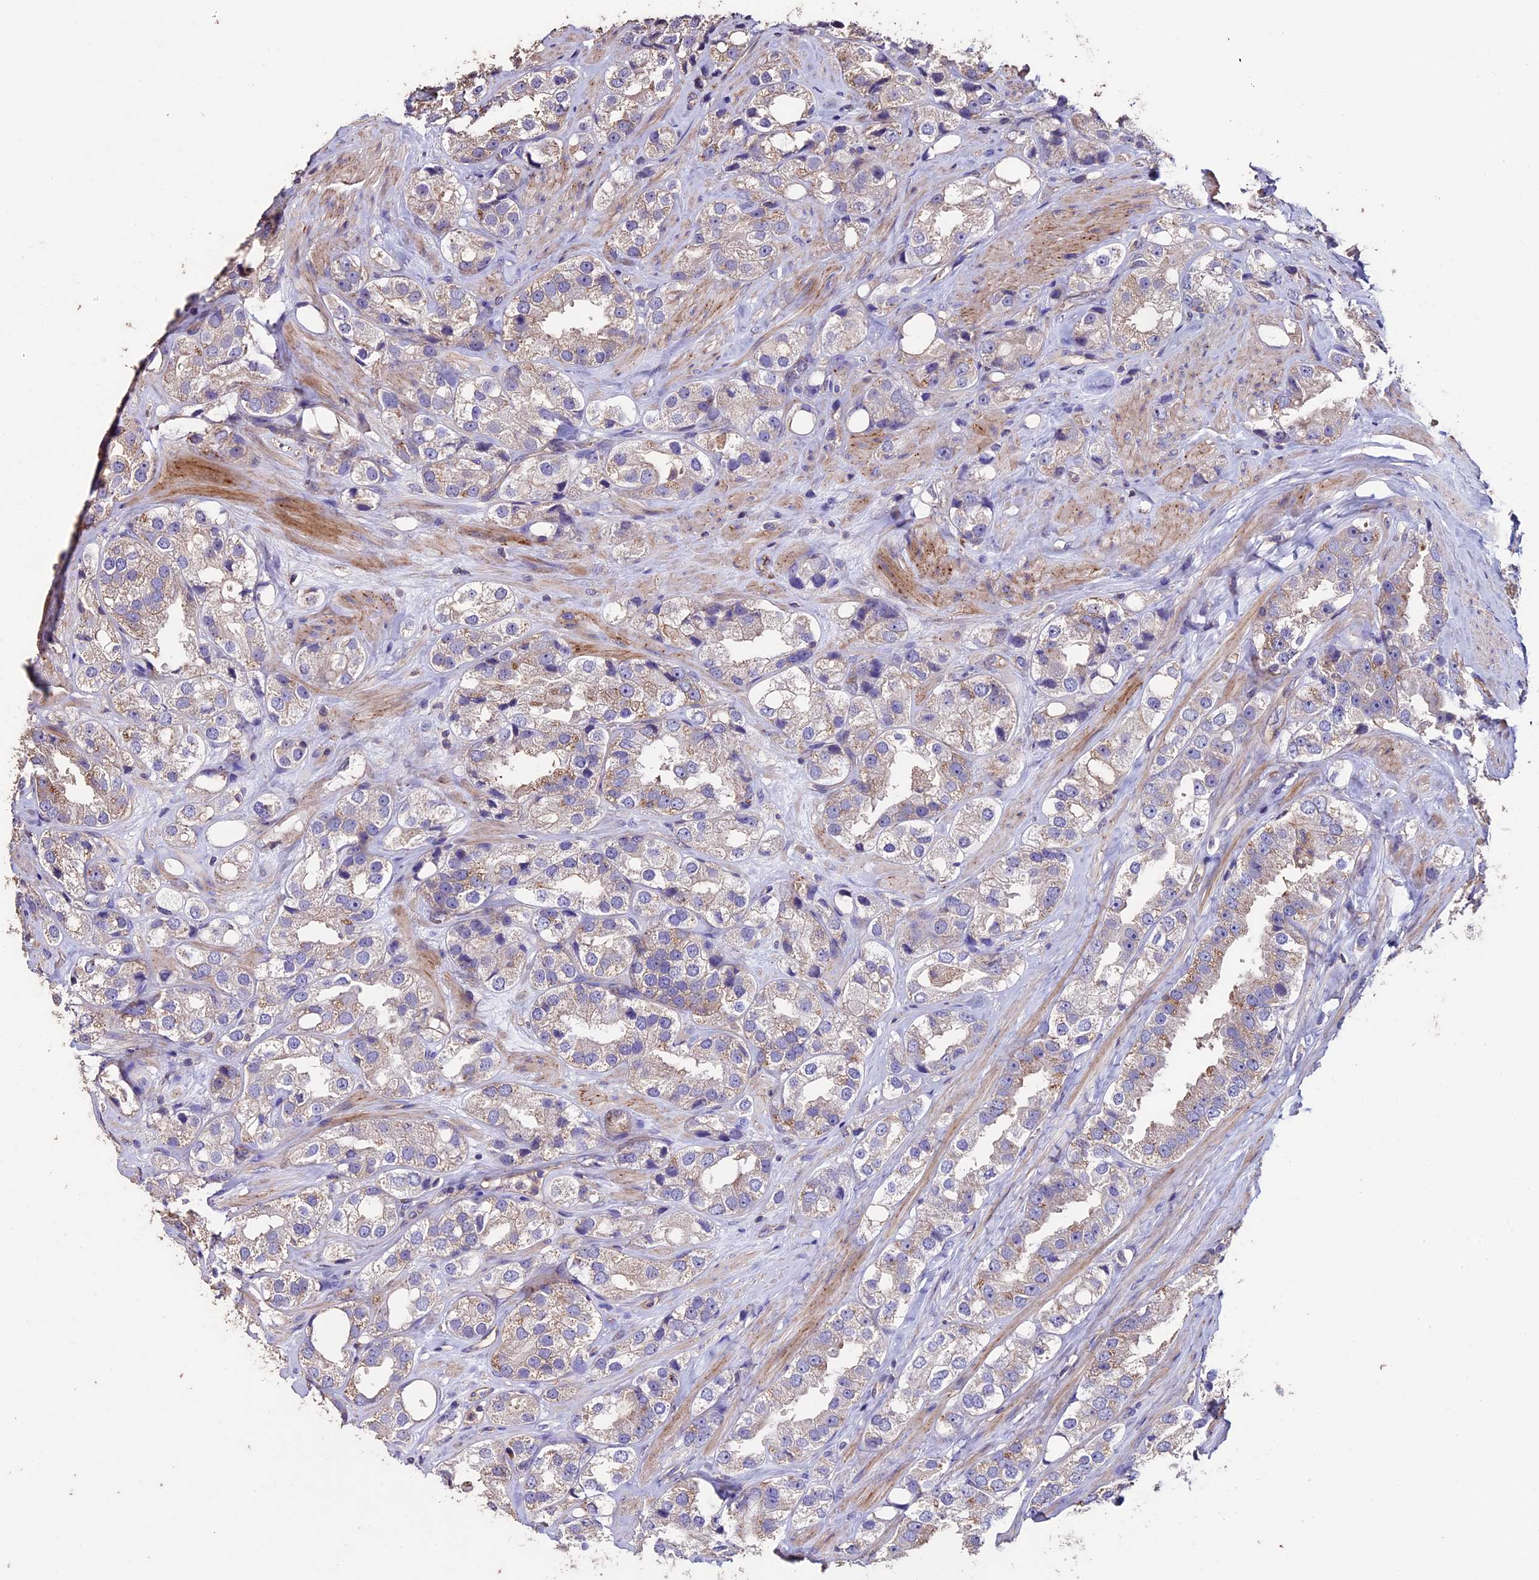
{"staining": {"intensity": "weak", "quantity": "25%-75%", "location": "cytoplasmic/membranous"}, "tissue": "prostate cancer", "cell_type": "Tumor cells", "image_type": "cancer", "snomed": [{"axis": "morphology", "description": "Adenocarcinoma, NOS"}, {"axis": "topography", "description": "Prostate"}], "caption": "Protein analysis of prostate cancer (adenocarcinoma) tissue displays weak cytoplasmic/membranous staining in about 25%-75% of tumor cells. The protein is shown in brown color, while the nuclei are stained blue.", "gene": "USB1", "patient": {"sex": "male", "age": 79}}